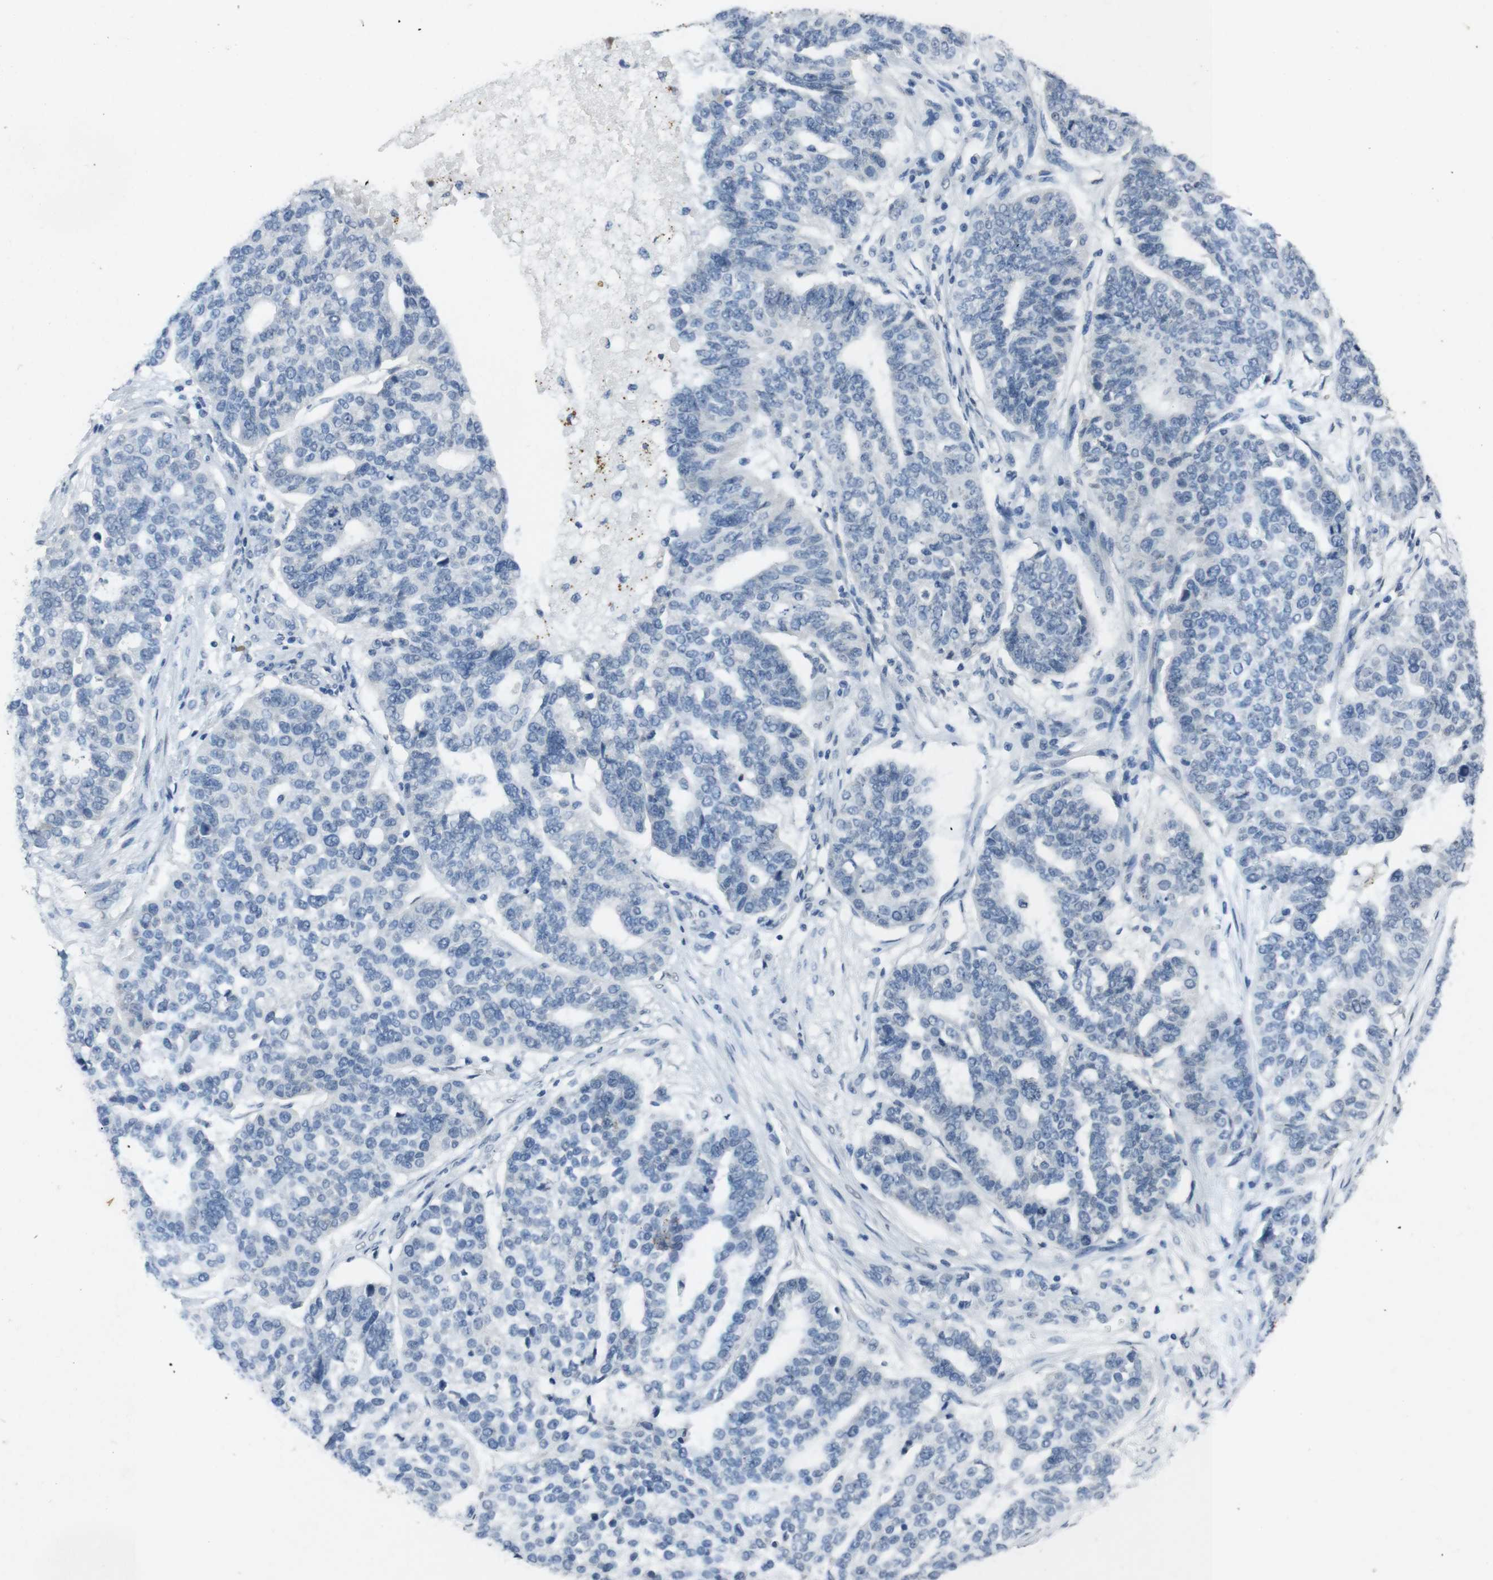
{"staining": {"intensity": "negative", "quantity": "none", "location": "none"}, "tissue": "ovarian cancer", "cell_type": "Tumor cells", "image_type": "cancer", "snomed": [{"axis": "morphology", "description": "Cystadenocarcinoma, serous, NOS"}, {"axis": "topography", "description": "Ovary"}], "caption": "Human ovarian cancer stained for a protein using IHC displays no expression in tumor cells.", "gene": "STBD1", "patient": {"sex": "female", "age": 59}}